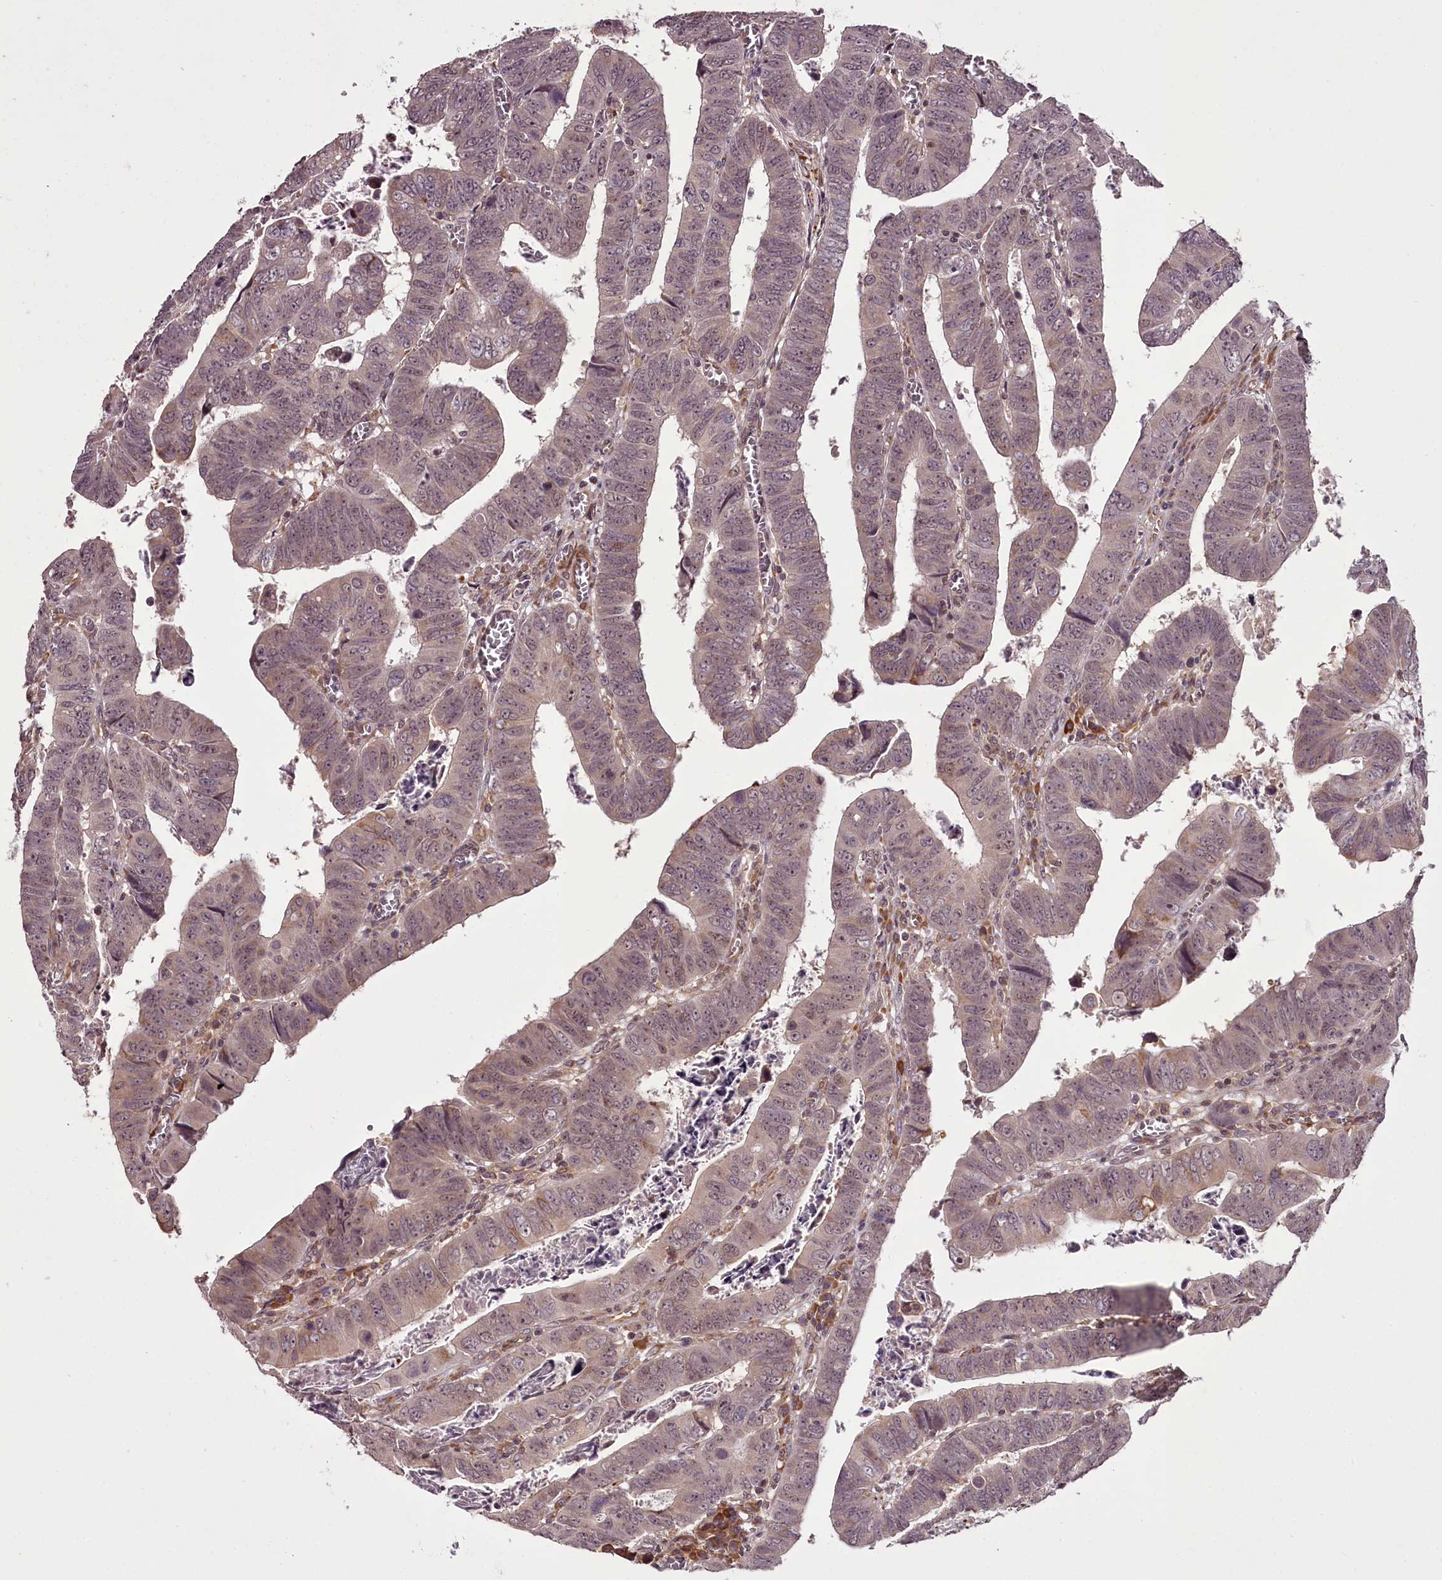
{"staining": {"intensity": "weak", "quantity": "<25%", "location": "nuclear"}, "tissue": "colorectal cancer", "cell_type": "Tumor cells", "image_type": "cancer", "snomed": [{"axis": "morphology", "description": "Normal tissue, NOS"}, {"axis": "morphology", "description": "Adenocarcinoma, NOS"}, {"axis": "topography", "description": "Rectum"}], "caption": "Adenocarcinoma (colorectal) was stained to show a protein in brown. There is no significant staining in tumor cells.", "gene": "CCDC92", "patient": {"sex": "female", "age": 65}}